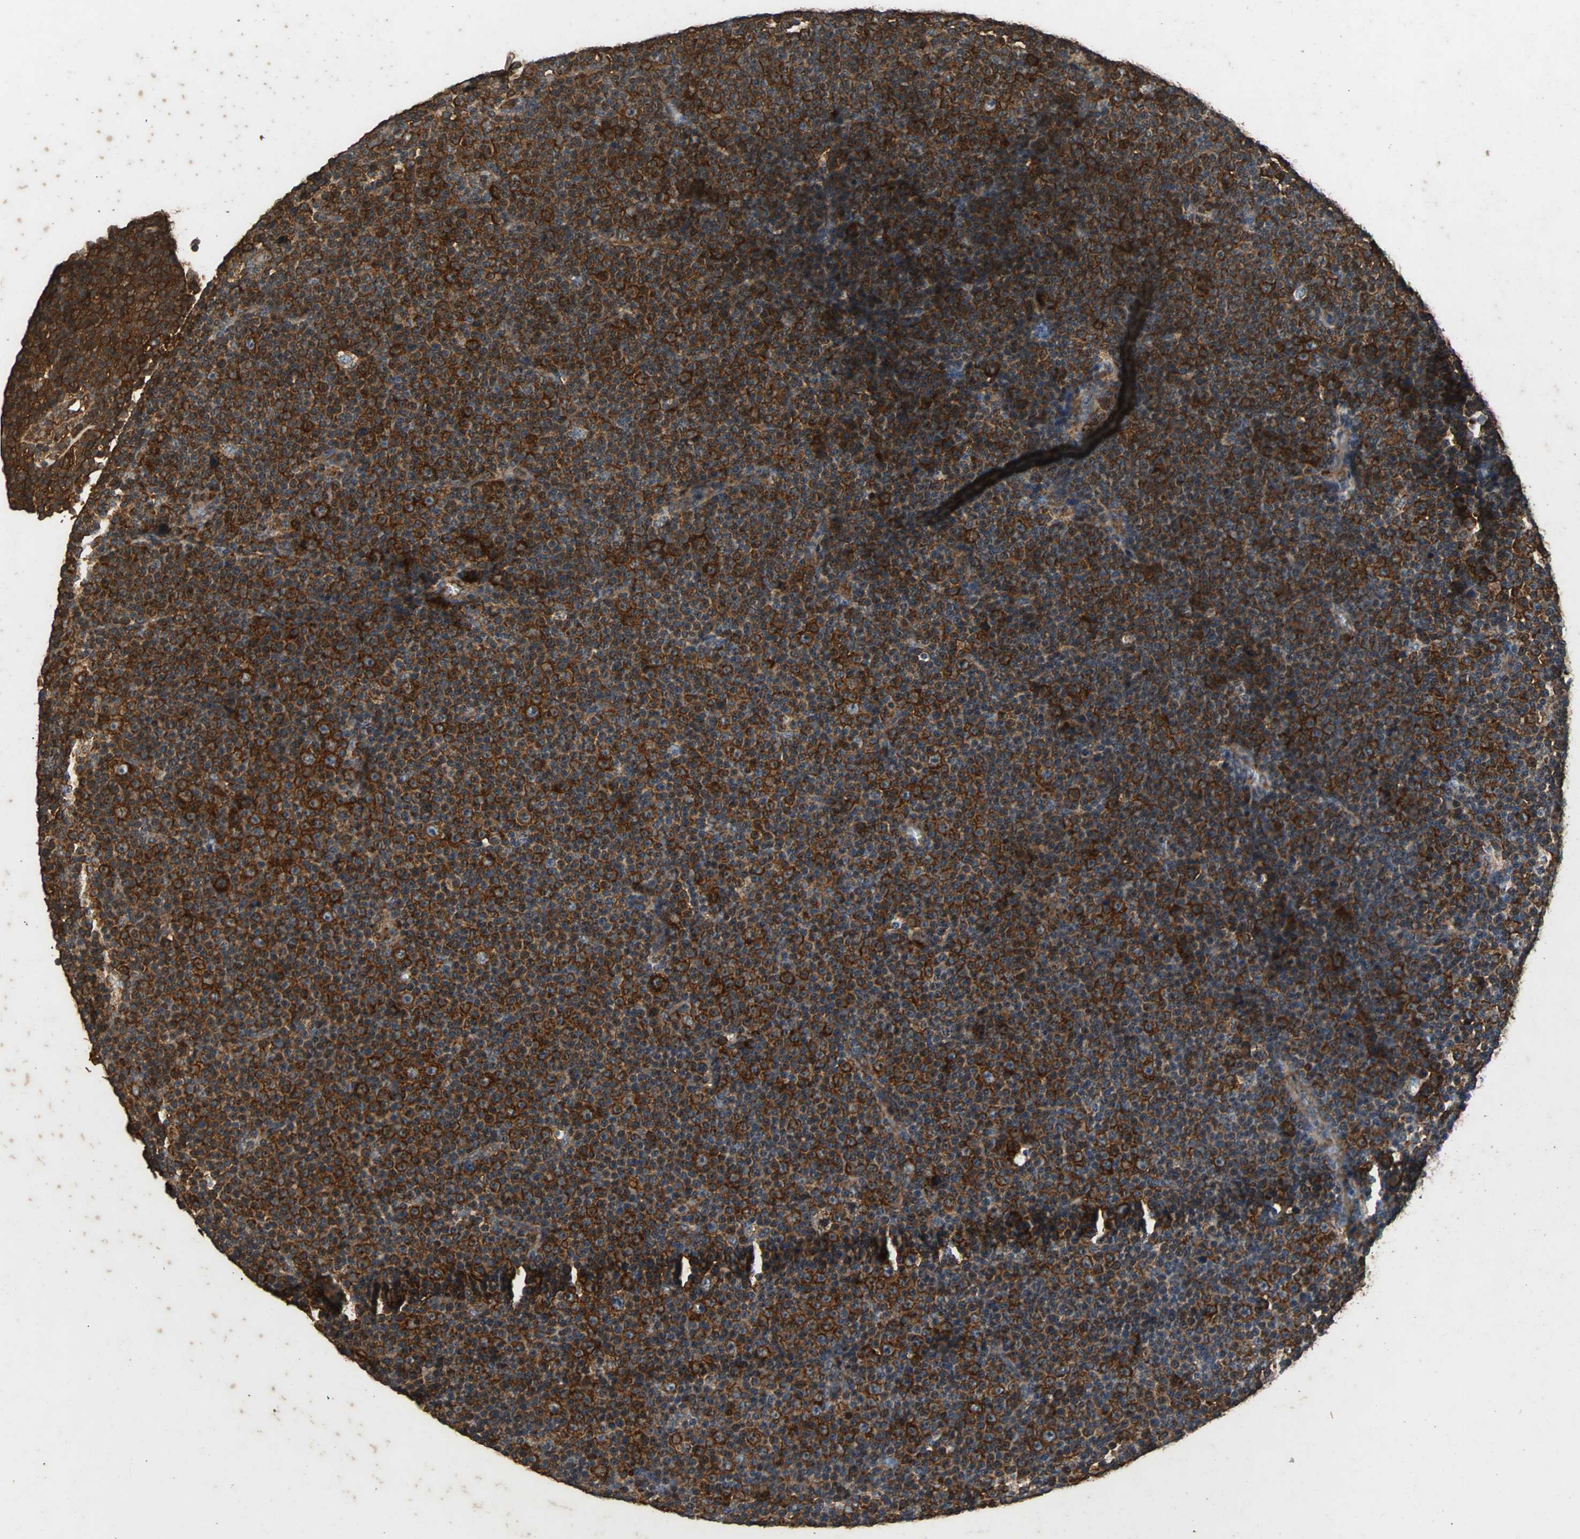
{"staining": {"intensity": "strong", "quantity": ">75%", "location": "cytoplasmic/membranous"}, "tissue": "lymphoma", "cell_type": "Tumor cells", "image_type": "cancer", "snomed": [{"axis": "morphology", "description": "Malignant lymphoma, non-Hodgkin's type, Low grade"}, {"axis": "topography", "description": "Lymph node"}], "caption": "Strong cytoplasmic/membranous protein expression is appreciated in about >75% of tumor cells in low-grade malignant lymphoma, non-Hodgkin's type. (IHC, brightfield microscopy, high magnification).", "gene": "NAA10", "patient": {"sex": "female", "age": 67}}